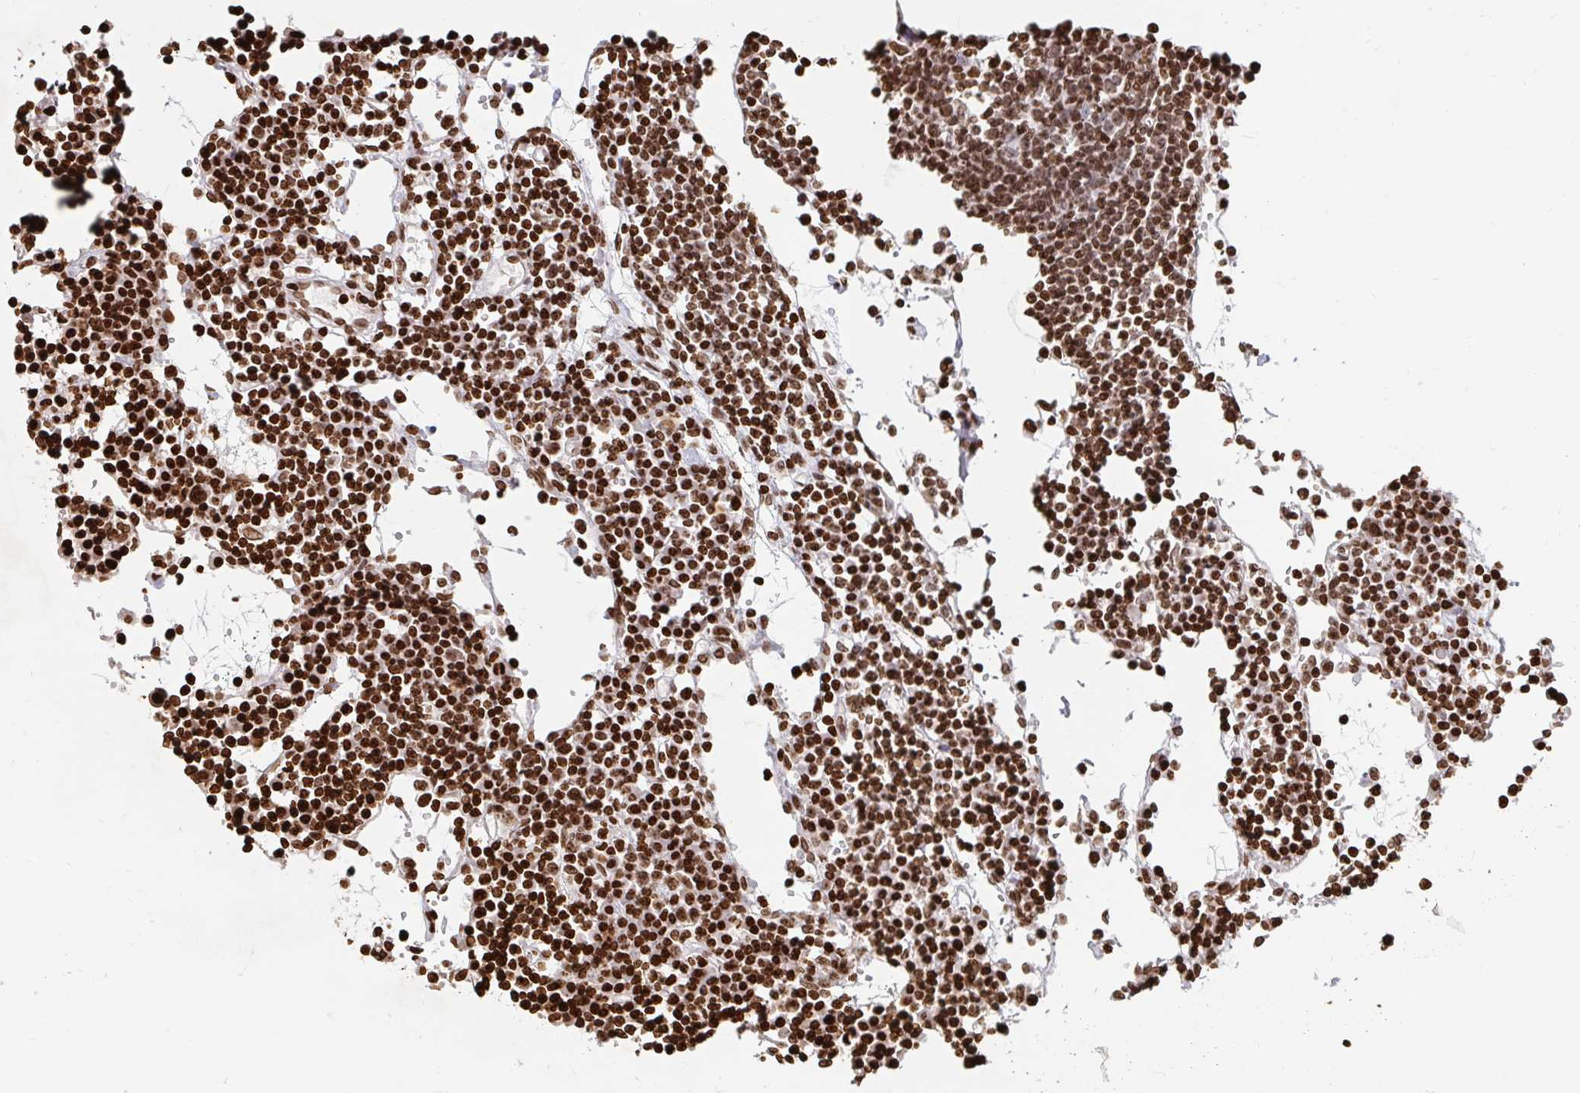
{"staining": {"intensity": "strong", "quantity": "25%-75%", "location": "nuclear"}, "tissue": "lymph node", "cell_type": "Non-germinal center cells", "image_type": "normal", "snomed": [{"axis": "morphology", "description": "Normal tissue, NOS"}, {"axis": "topography", "description": "Lymph node"}], "caption": "Immunohistochemistry (IHC) histopathology image of benign lymph node: human lymph node stained using immunohistochemistry (IHC) shows high levels of strong protein expression localized specifically in the nuclear of non-germinal center cells, appearing as a nuclear brown color.", "gene": "H2BC5", "patient": {"sex": "female", "age": 78}}